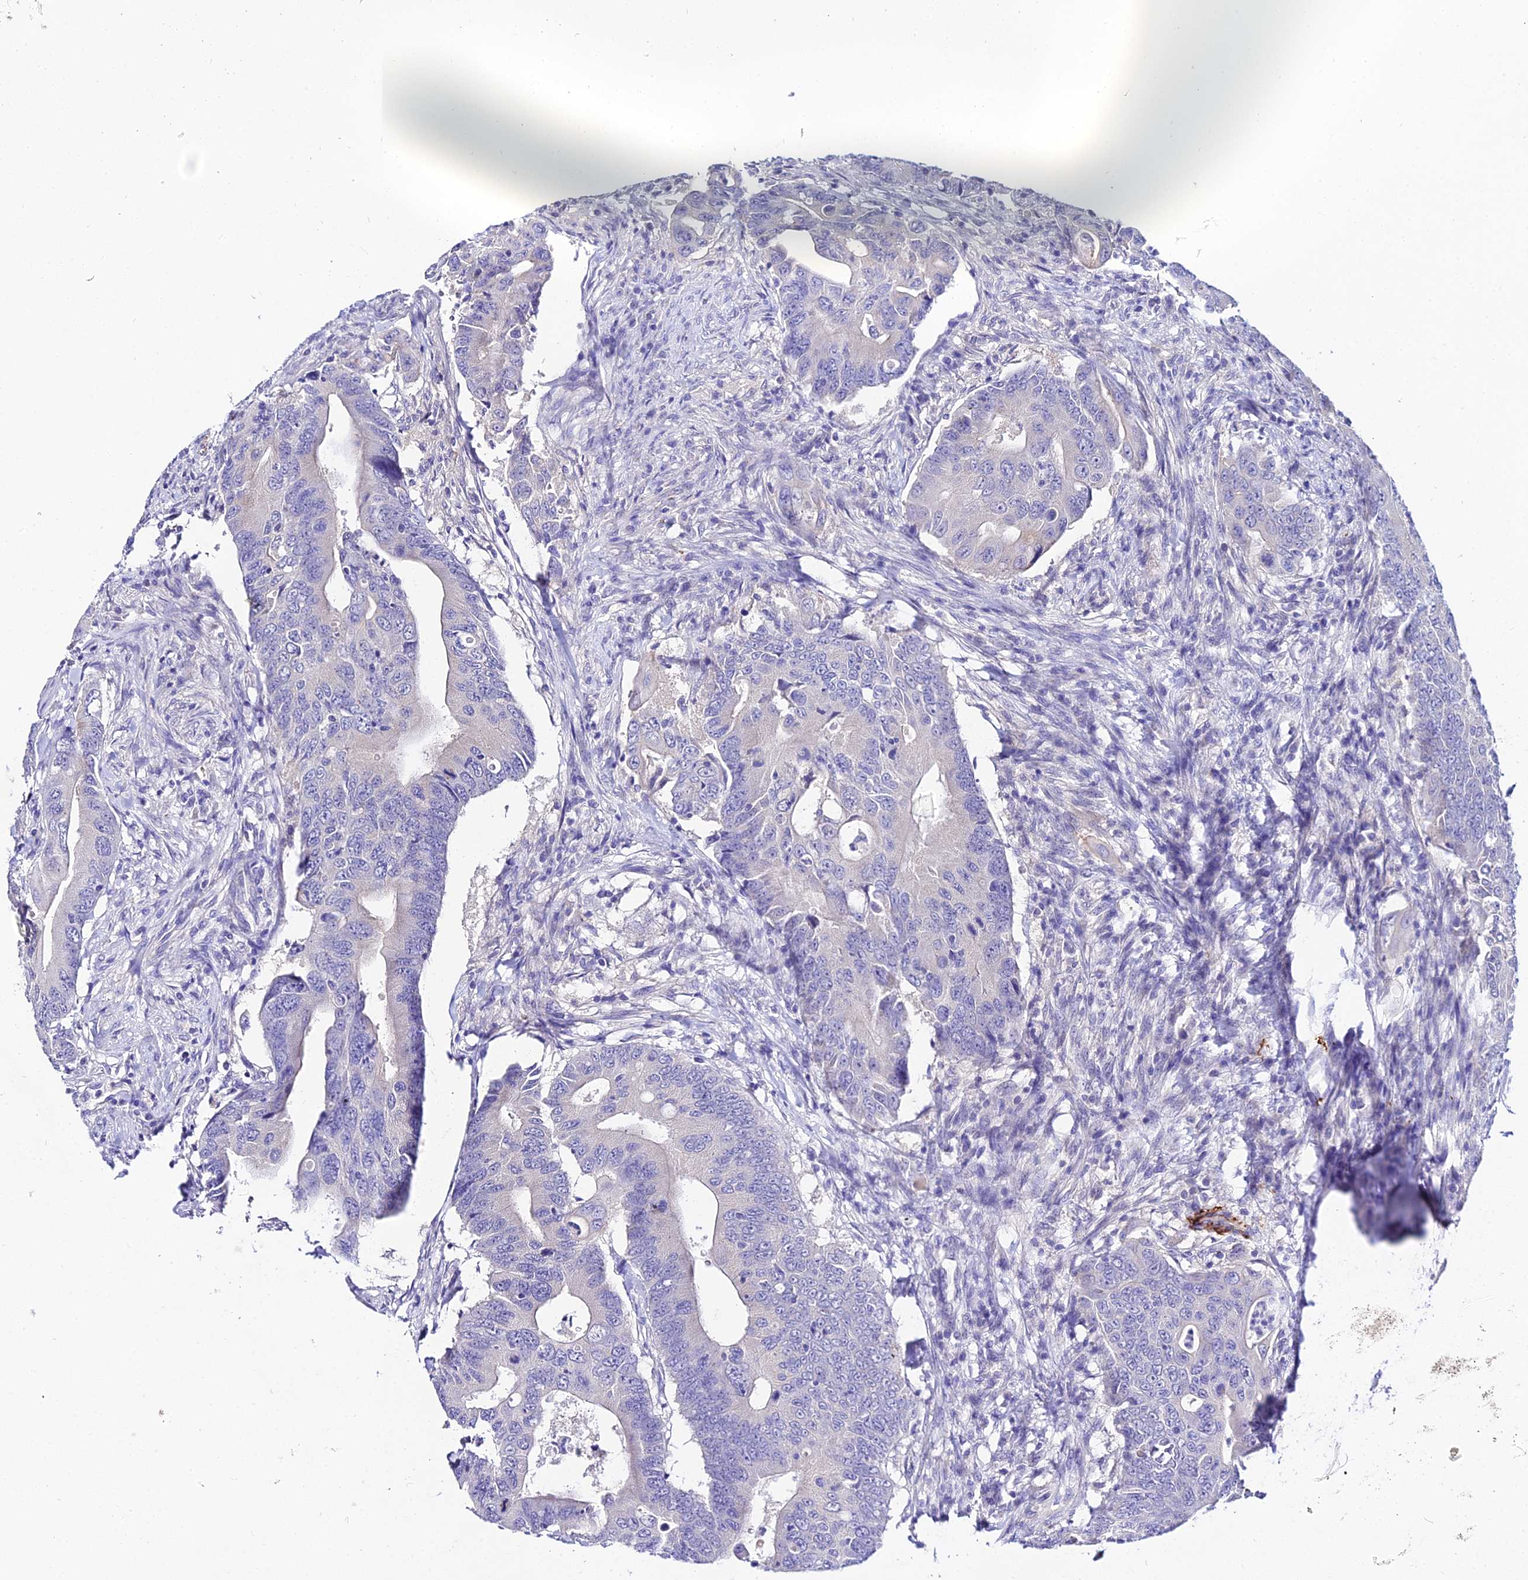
{"staining": {"intensity": "negative", "quantity": "none", "location": "none"}, "tissue": "colorectal cancer", "cell_type": "Tumor cells", "image_type": "cancer", "snomed": [{"axis": "morphology", "description": "Adenocarcinoma, NOS"}, {"axis": "topography", "description": "Colon"}], "caption": "DAB (3,3'-diaminobenzidine) immunohistochemical staining of colorectal cancer reveals no significant positivity in tumor cells.", "gene": "ATG16L2", "patient": {"sex": "male", "age": 71}}